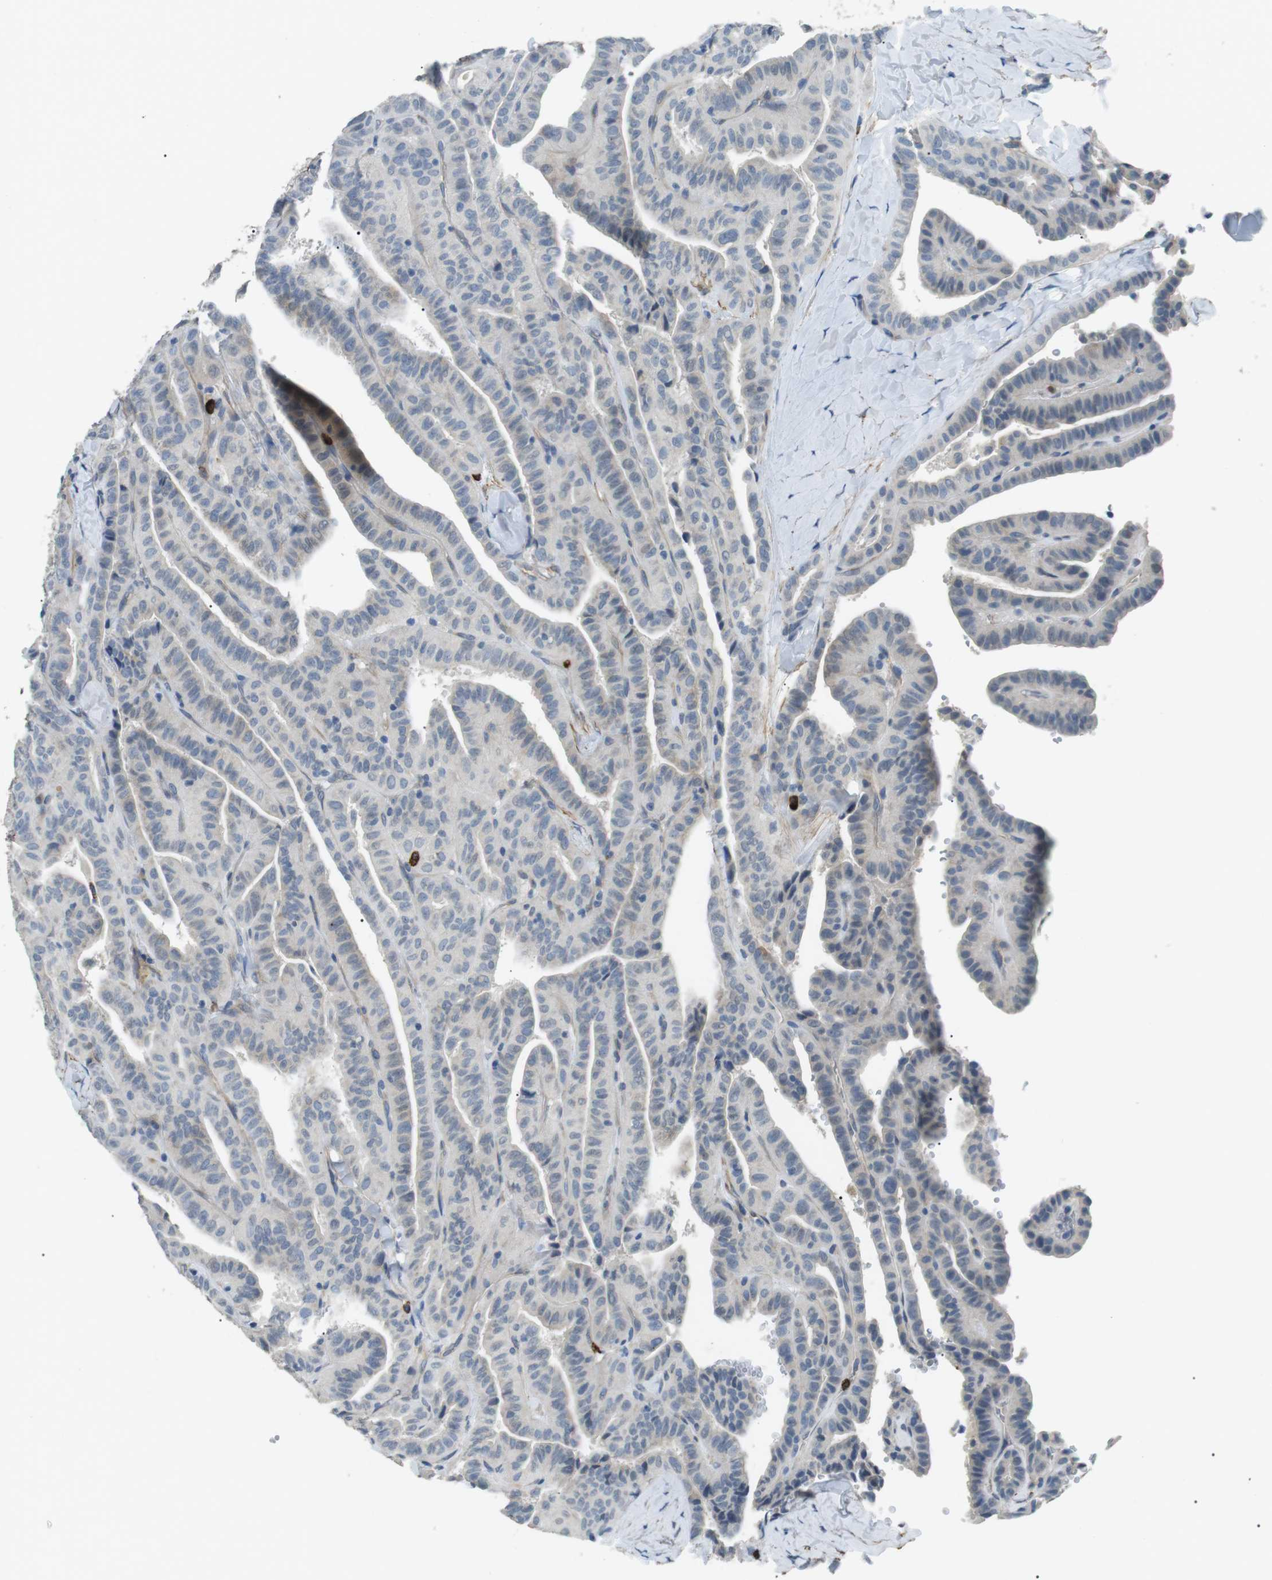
{"staining": {"intensity": "negative", "quantity": "none", "location": "none"}, "tissue": "thyroid cancer", "cell_type": "Tumor cells", "image_type": "cancer", "snomed": [{"axis": "morphology", "description": "Papillary adenocarcinoma, NOS"}, {"axis": "topography", "description": "Thyroid gland"}], "caption": "Immunohistochemical staining of thyroid cancer (papillary adenocarcinoma) shows no significant positivity in tumor cells.", "gene": "GZMM", "patient": {"sex": "male", "age": 77}}